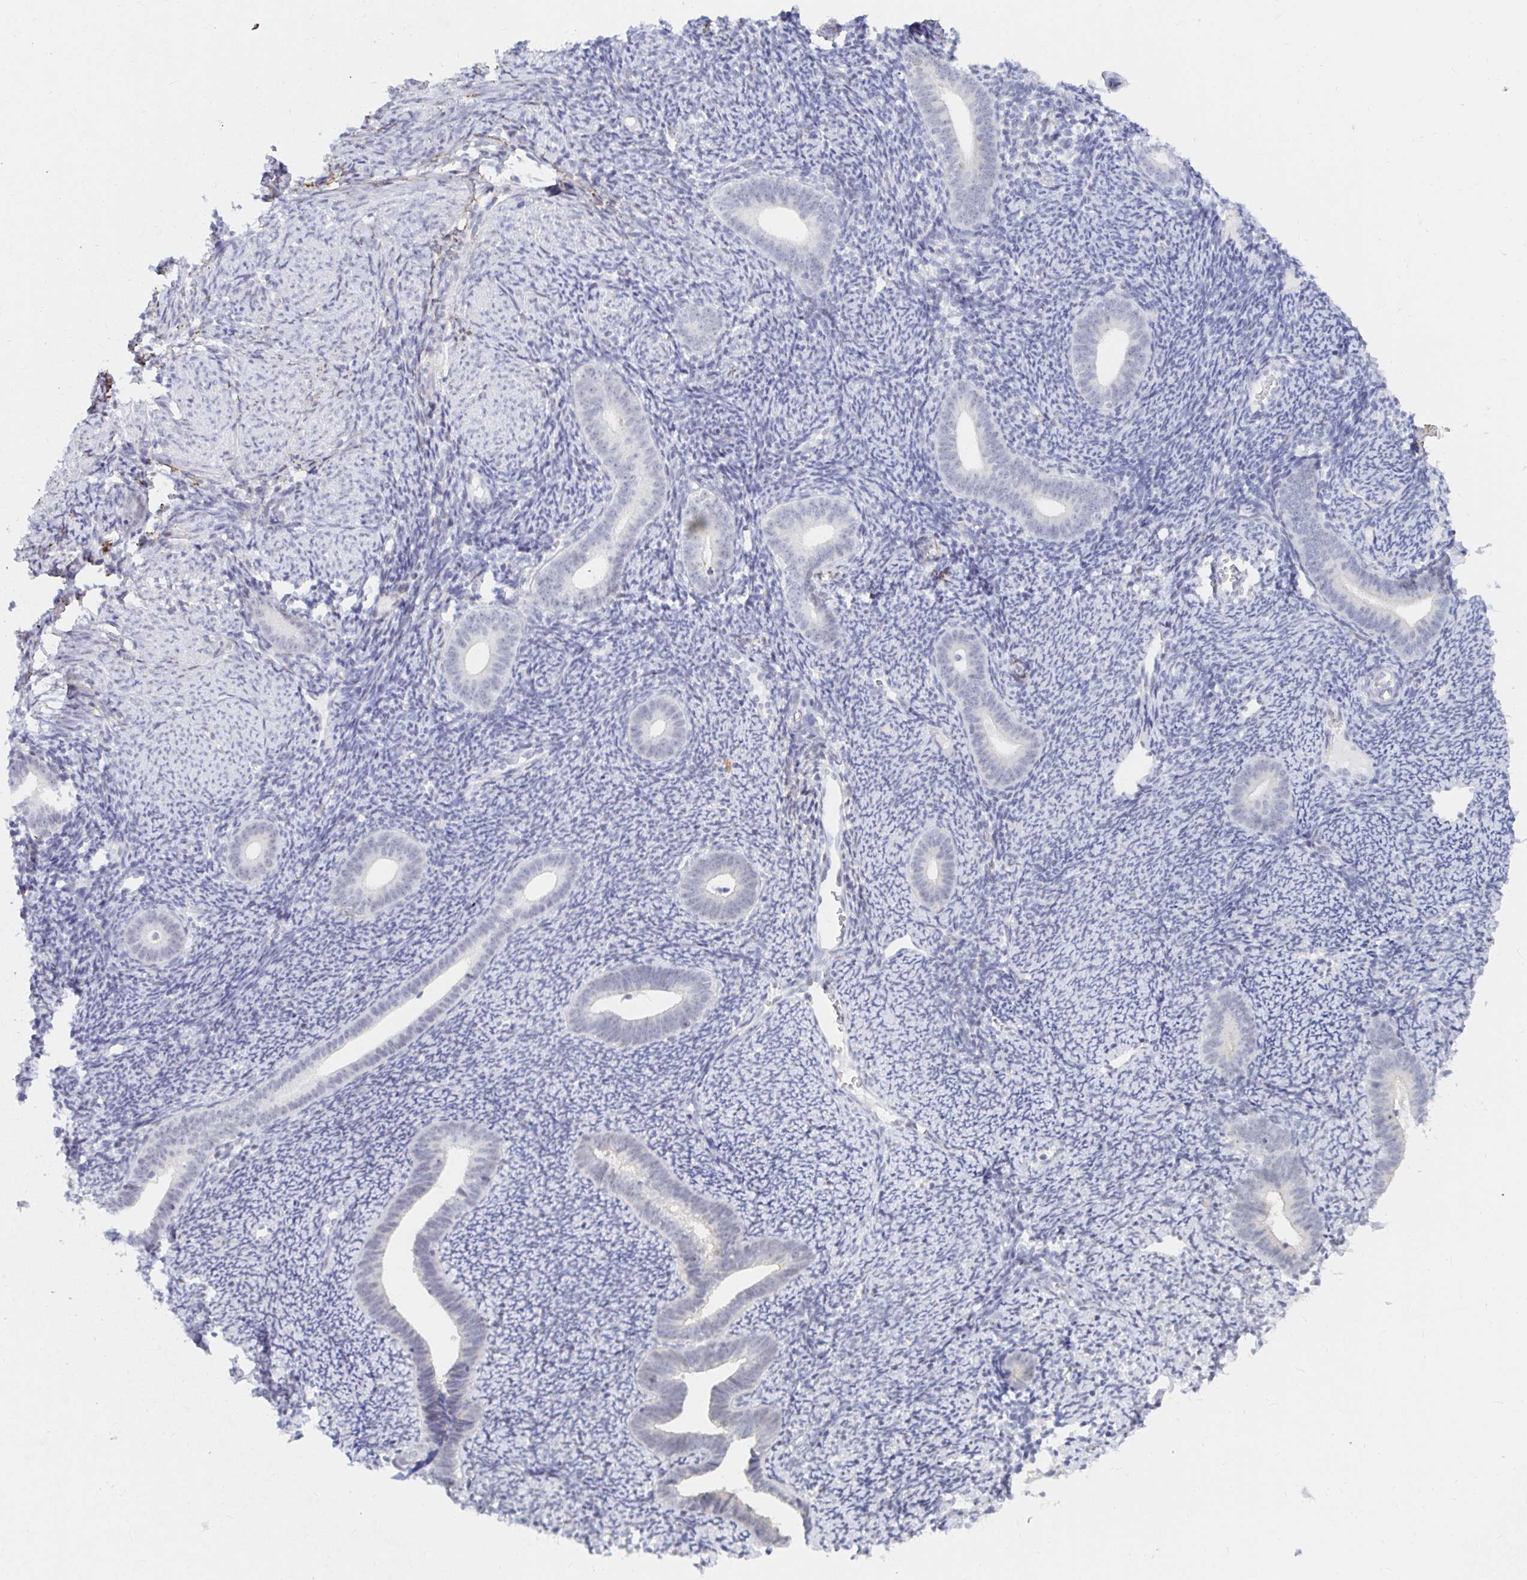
{"staining": {"intensity": "negative", "quantity": "none", "location": "none"}, "tissue": "endometrium", "cell_type": "Cells in endometrial stroma", "image_type": "normal", "snomed": [{"axis": "morphology", "description": "Normal tissue, NOS"}, {"axis": "topography", "description": "Endometrium"}], "caption": "High power microscopy photomicrograph of an immunohistochemistry photomicrograph of benign endometrium, revealing no significant staining in cells in endometrial stroma.", "gene": "COL28A1", "patient": {"sex": "female", "age": 39}}